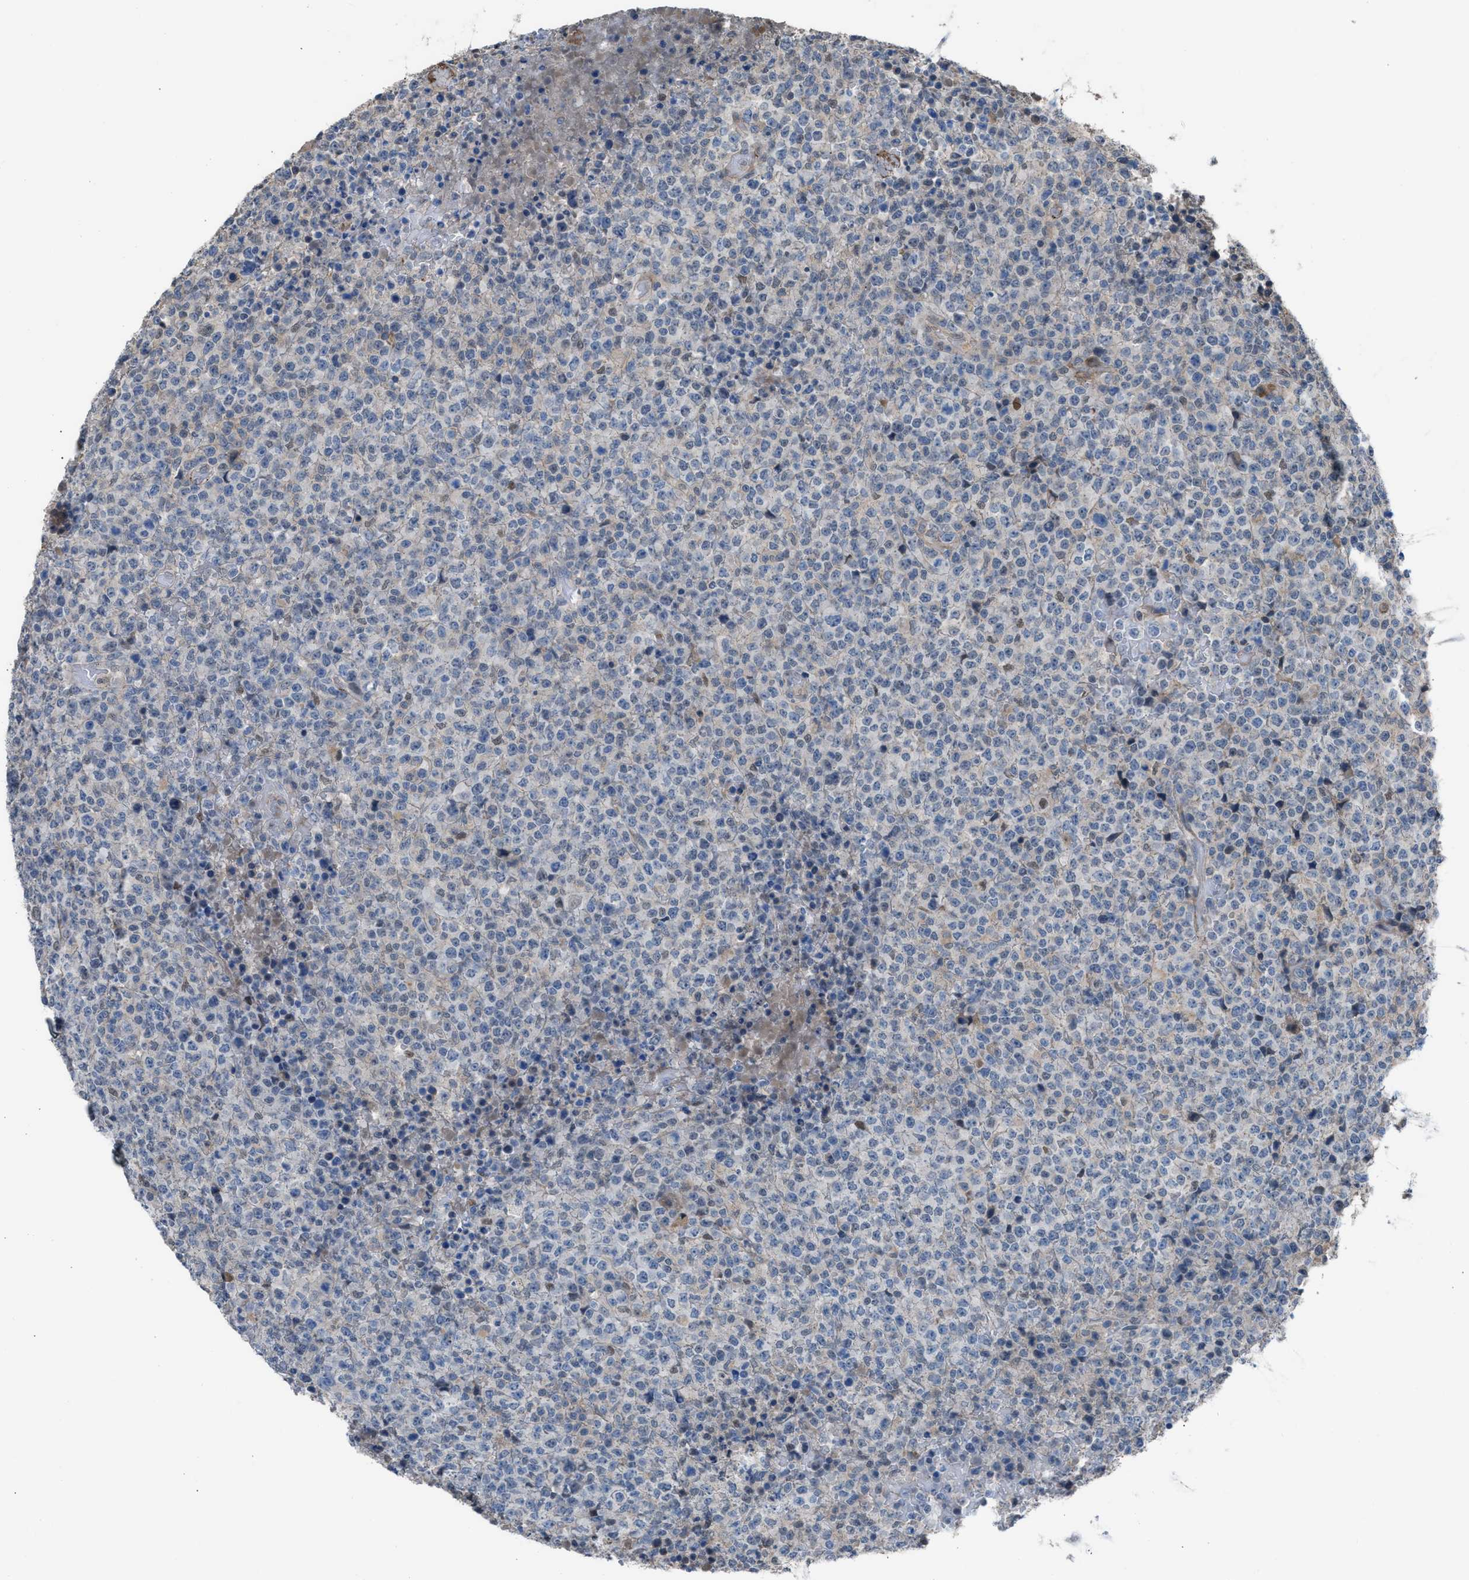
{"staining": {"intensity": "negative", "quantity": "none", "location": "none"}, "tissue": "lymphoma", "cell_type": "Tumor cells", "image_type": "cancer", "snomed": [{"axis": "morphology", "description": "Malignant lymphoma, non-Hodgkin's type, High grade"}, {"axis": "topography", "description": "Lymph node"}], "caption": "High-grade malignant lymphoma, non-Hodgkin's type was stained to show a protein in brown. There is no significant positivity in tumor cells.", "gene": "CRTC1", "patient": {"sex": "male", "age": 13}}